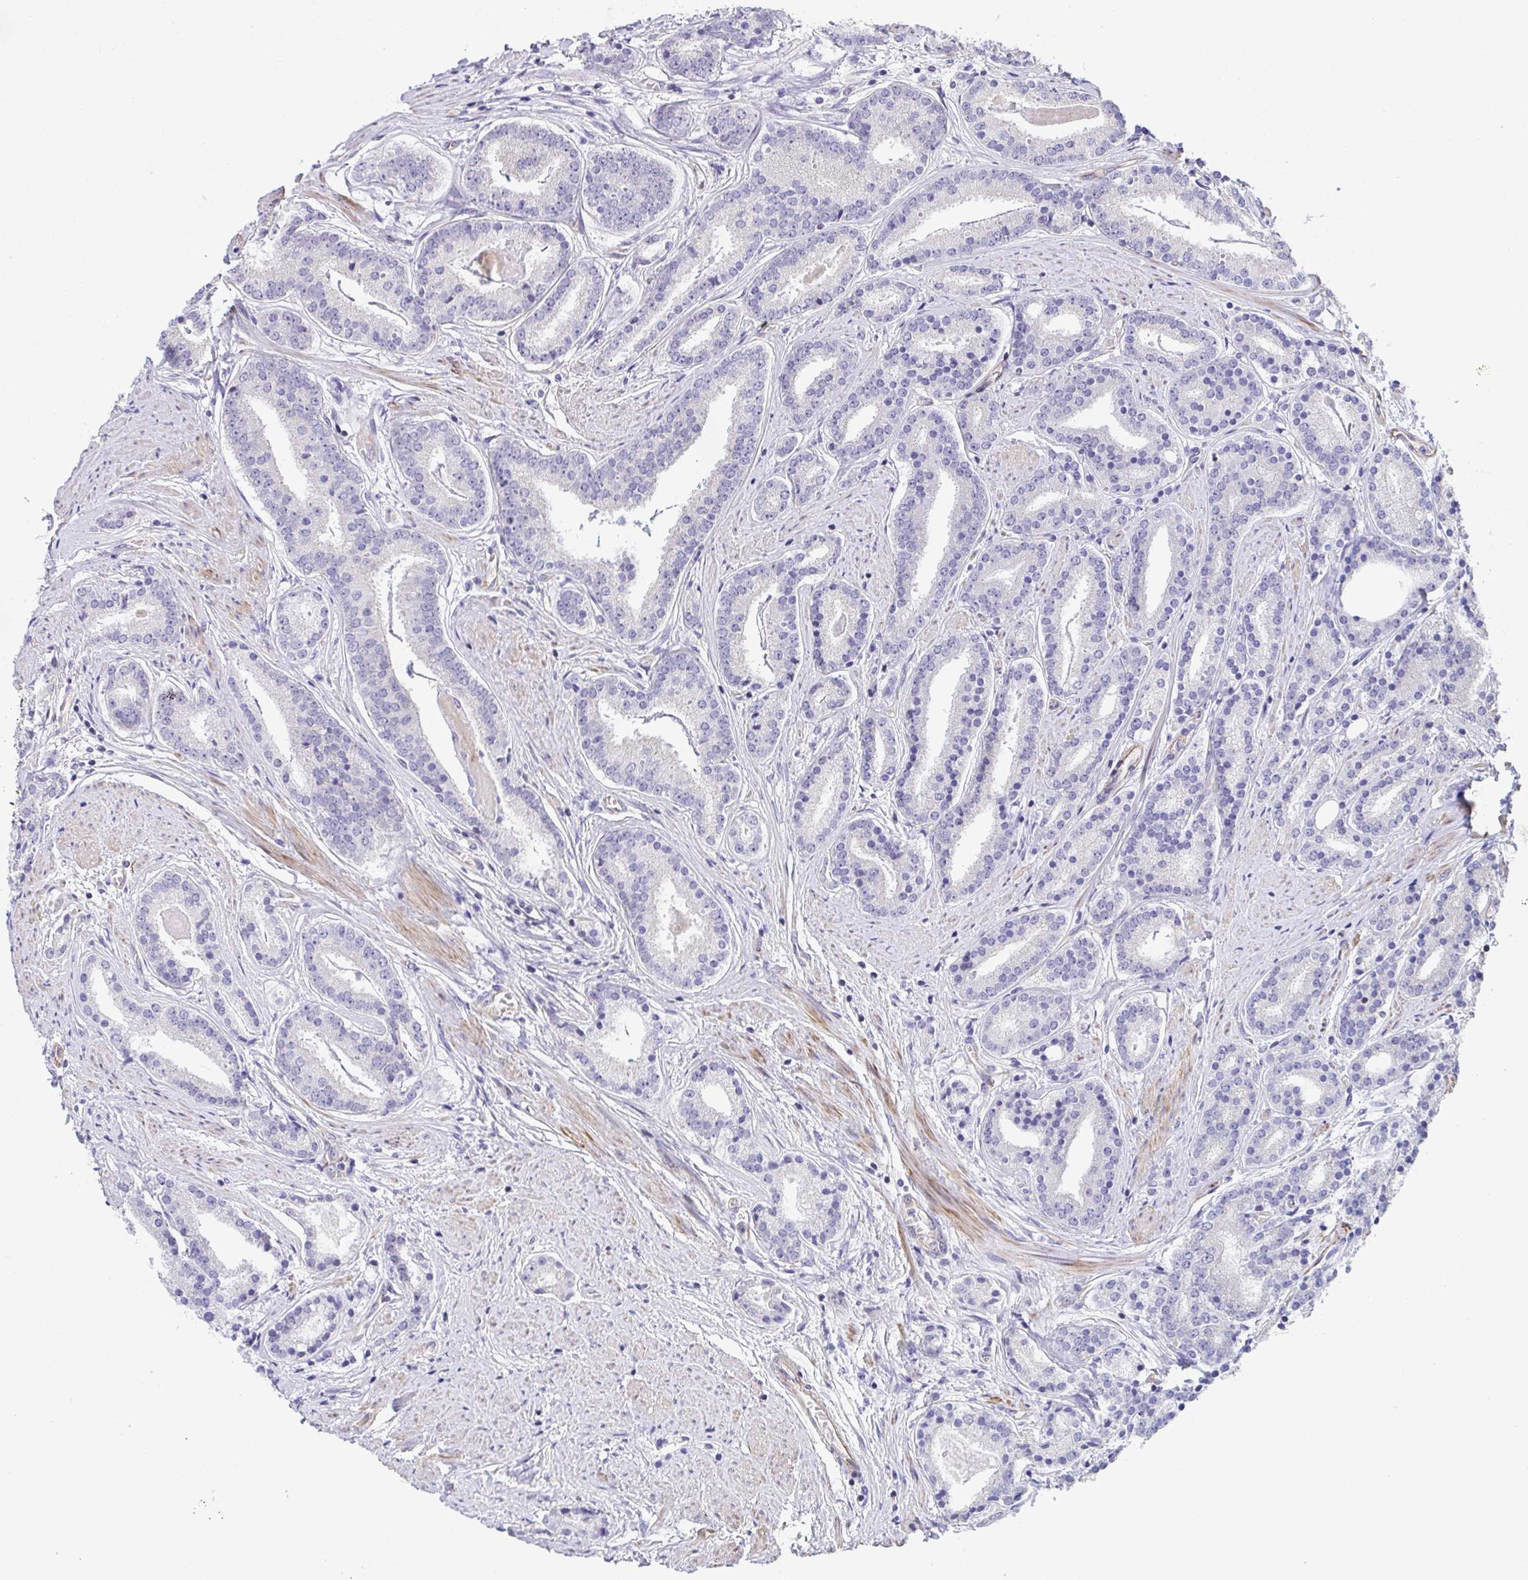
{"staining": {"intensity": "negative", "quantity": "none", "location": "none"}, "tissue": "prostate cancer", "cell_type": "Tumor cells", "image_type": "cancer", "snomed": [{"axis": "morphology", "description": "Adenocarcinoma, High grade"}, {"axis": "topography", "description": "Prostate"}], "caption": "Immunohistochemistry (IHC) of human prostate cancer shows no positivity in tumor cells.", "gene": "MYL12A", "patient": {"sex": "male", "age": 63}}